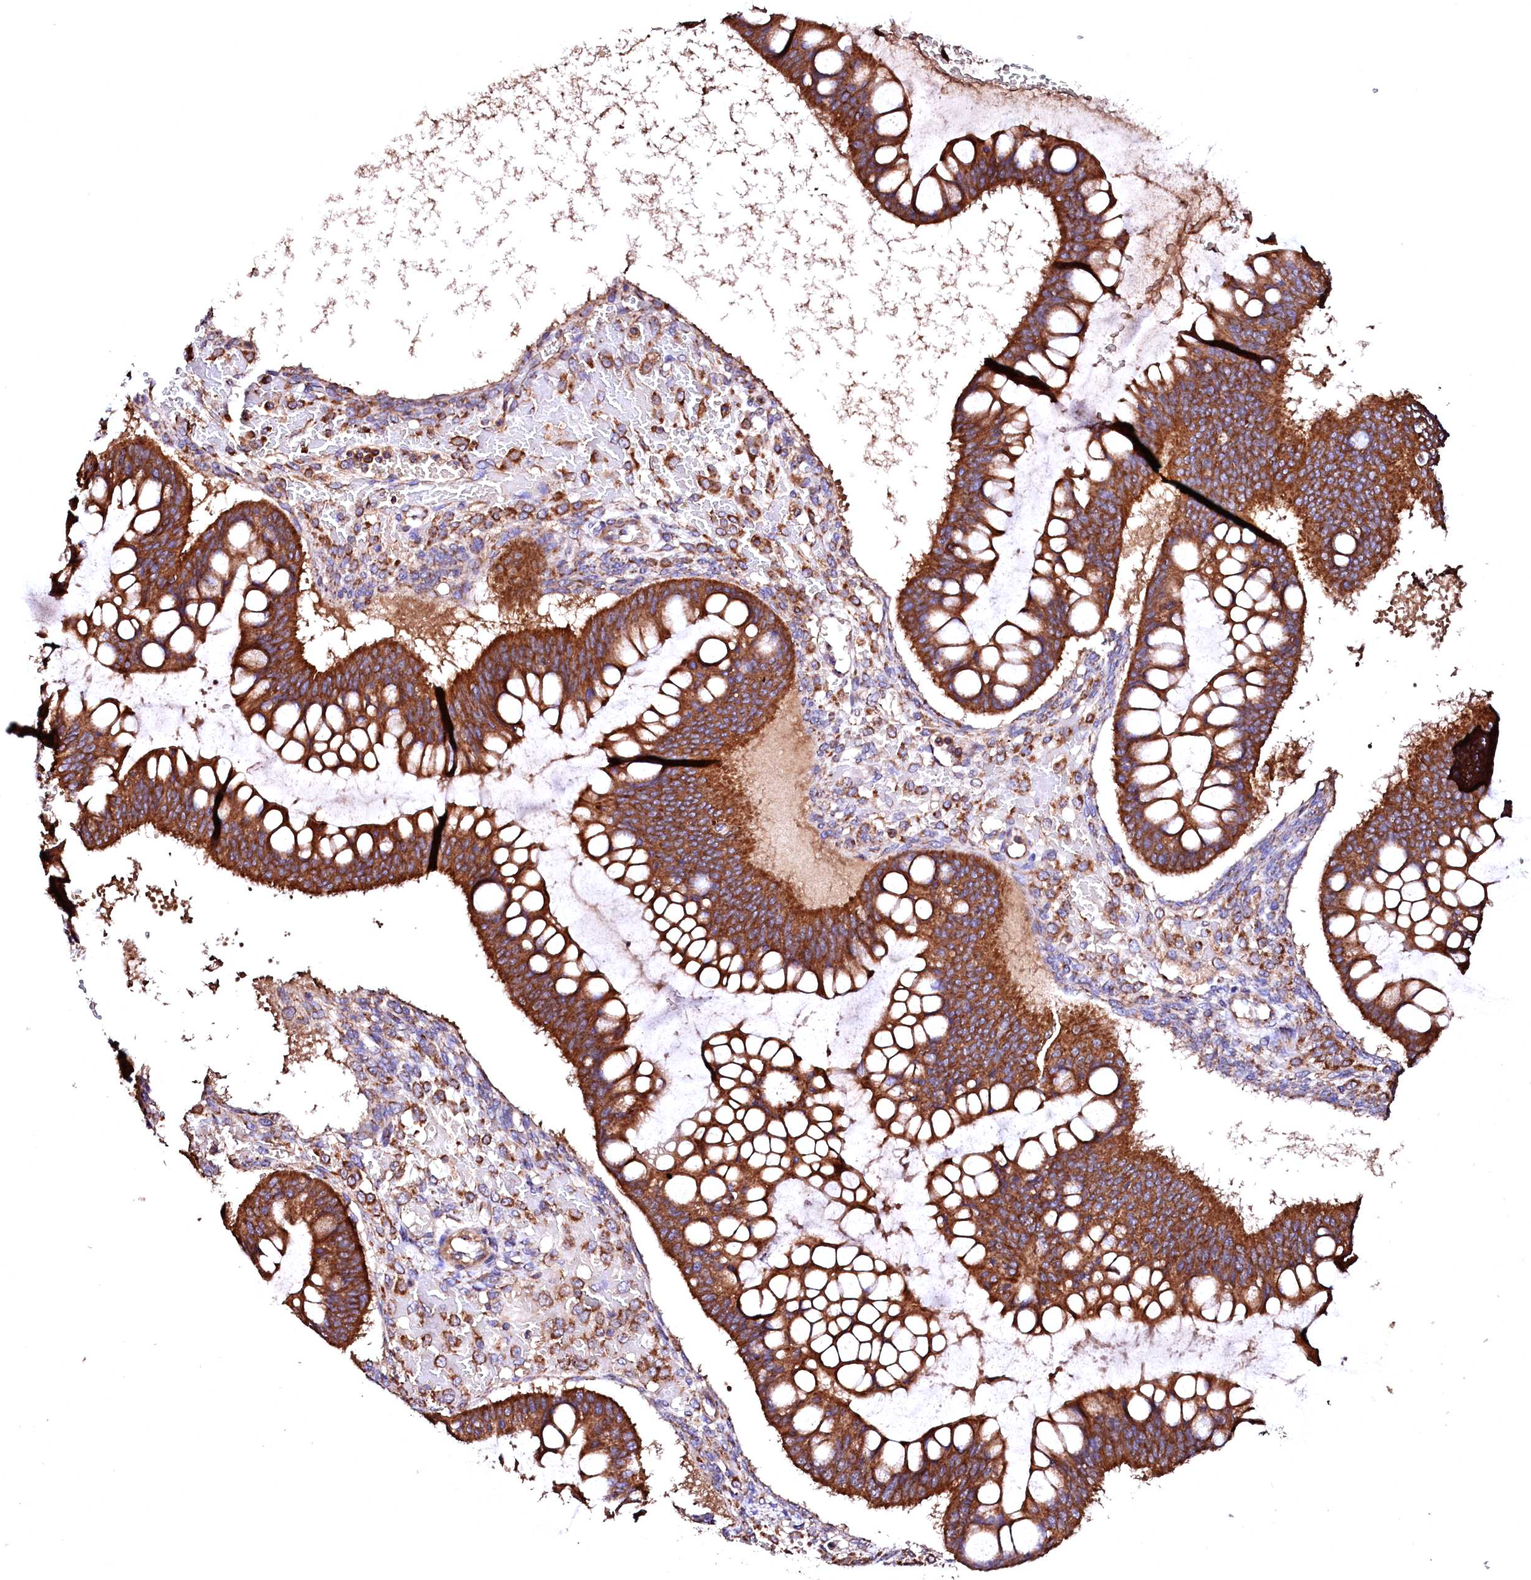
{"staining": {"intensity": "strong", "quantity": ">75%", "location": "cytoplasmic/membranous"}, "tissue": "ovarian cancer", "cell_type": "Tumor cells", "image_type": "cancer", "snomed": [{"axis": "morphology", "description": "Cystadenocarcinoma, mucinous, NOS"}, {"axis": "topography", "description": "Ovary"}], "caption": "Human ovarian mucinous cystadenocarcinoma stained with a brown dye displays strong cytoplasmic/membranous positive staining in about >75% of tumor cells.", "gene": "ST3GAL1", "patient": {"sex": "female", "age": 73}}